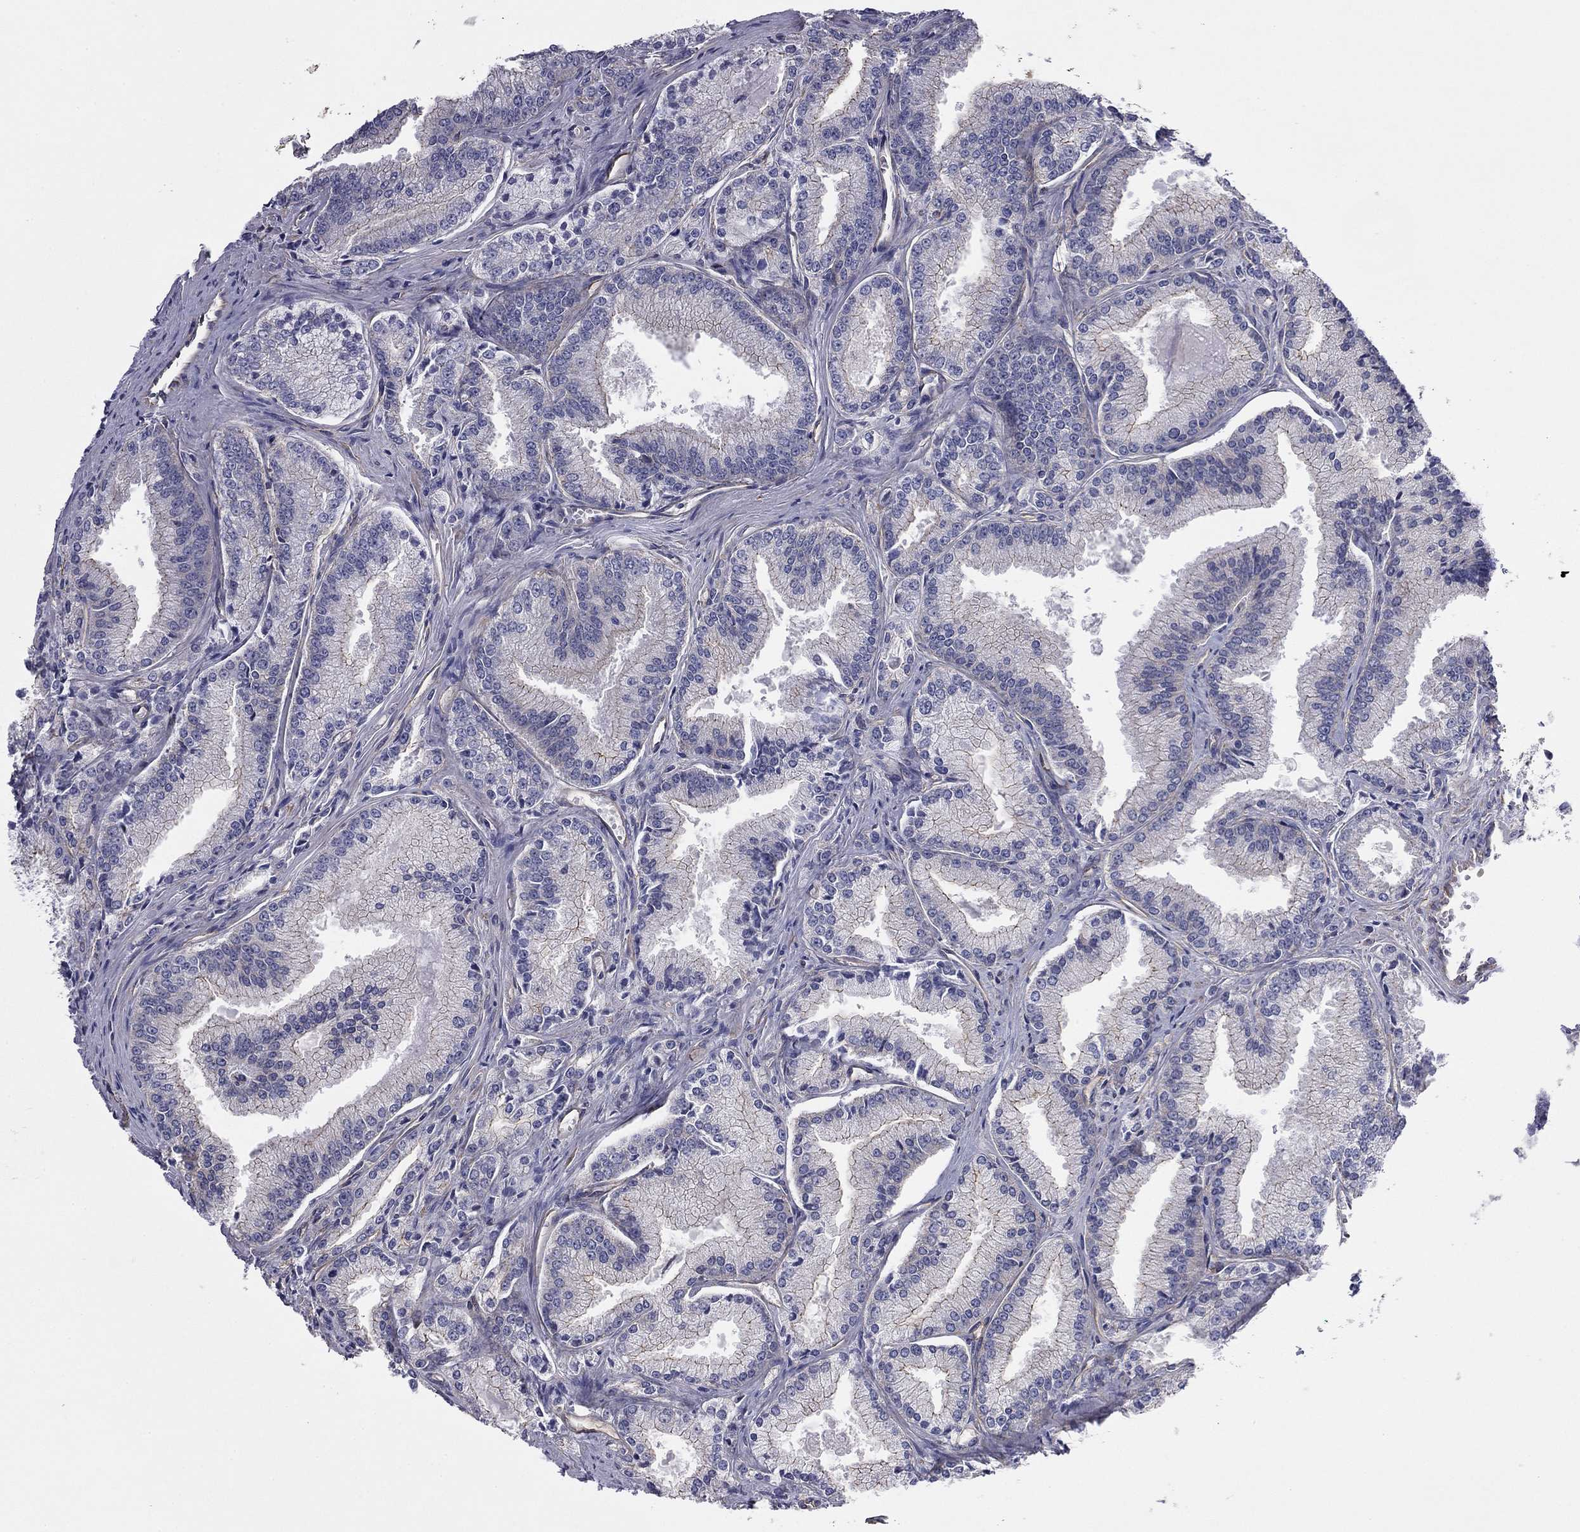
{"staining": {"intensity": "negative", "quantity": "none", "location": "none"}, "tissue": "prostate cancer", "cell_type": "Tumor cells", "image_type": "cancer", "snomed": [{"axis": "morphology", "description": "Adenocarcinoma, NOS"}, {"axis": "morphology", "description": "Adenocarcinoma, High grade"}, {"axis": "topography", "description": "Prostate"}], "caption": "A histopathology image of prostate high-grade adenocarcinoma stained for a protein shows no brown staining in tumor cells.", "gene": "TCHH", "patient": {"sex": "male", "age": 70}}